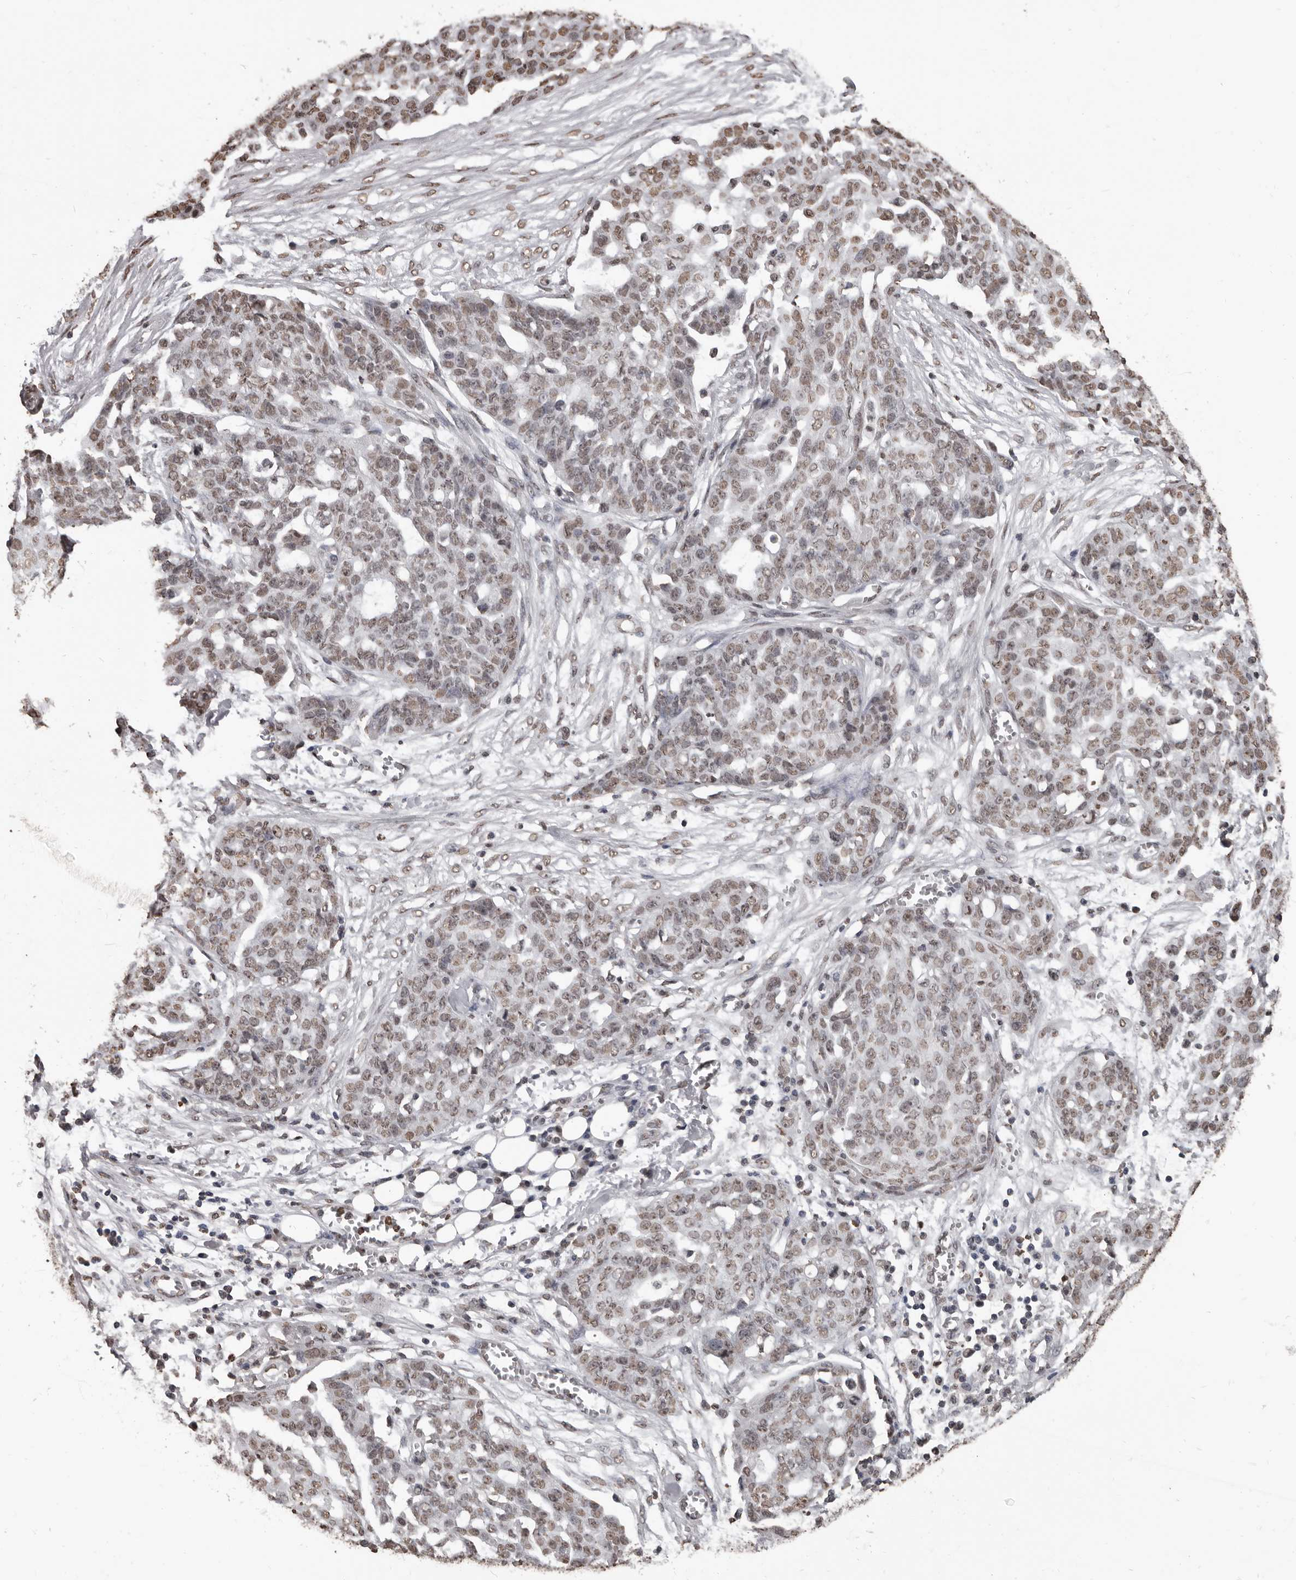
{"staining": {"intensity": "moderate", "quantity": ">75%", "location": "nuclear"}, "tissue": "ovarian cancer", "cell_type": "Tumor cells", "image_type": "cancer", "snomed": [{"axis": "morphology", "description": "Cystadenocarcinoma, serous, NOS"}, {"axis": "topography", "description": "Soft tissue"}, {"axis": "topography", "description": "Ovary"}], "caption": "Protein expression analysis of human ovarian cancer reveals moderate nuclear expression in about >75% of tumor cells.", "gene": "AHR", "patient": {"sex": "female", "age": 57}}